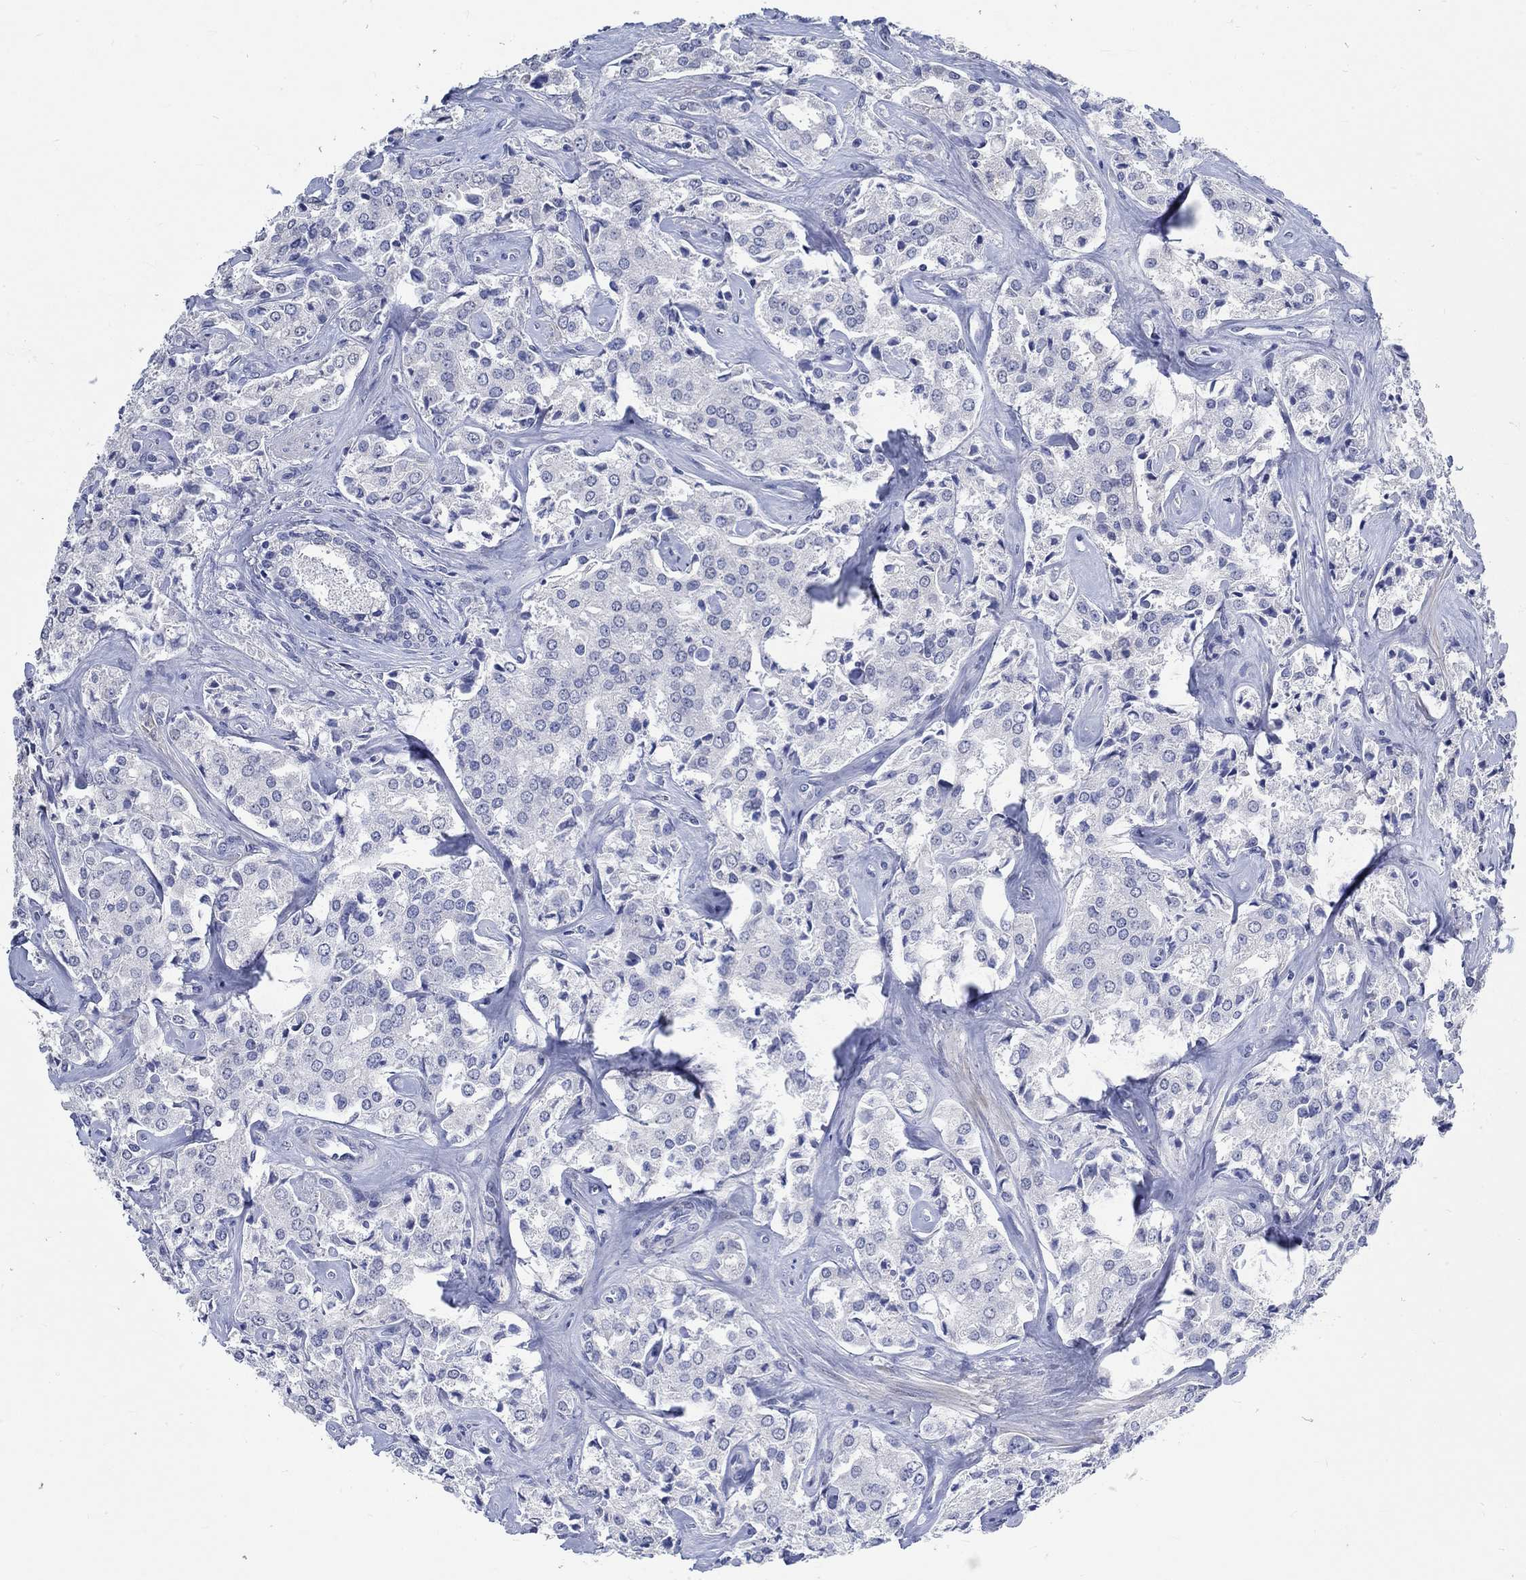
{"staining": {"intensity": "negative", "quantity": "none", "location": "none"}, "tissue": "prostate cancer", "cell_type": "Tumor cells", "image_type": "cancer", "snomed": [{"axis": "morphology", "description": "Adenocarcinoma, NOS"}, {"axis": "topography", "description": "Prostate"}], "caption": "The photomicrograph displays no staining of tumor cells in prostate cancer (adenocarcinoma).", "gene": "C4orf47", "patient": {"sex": "male", "age": 66}}